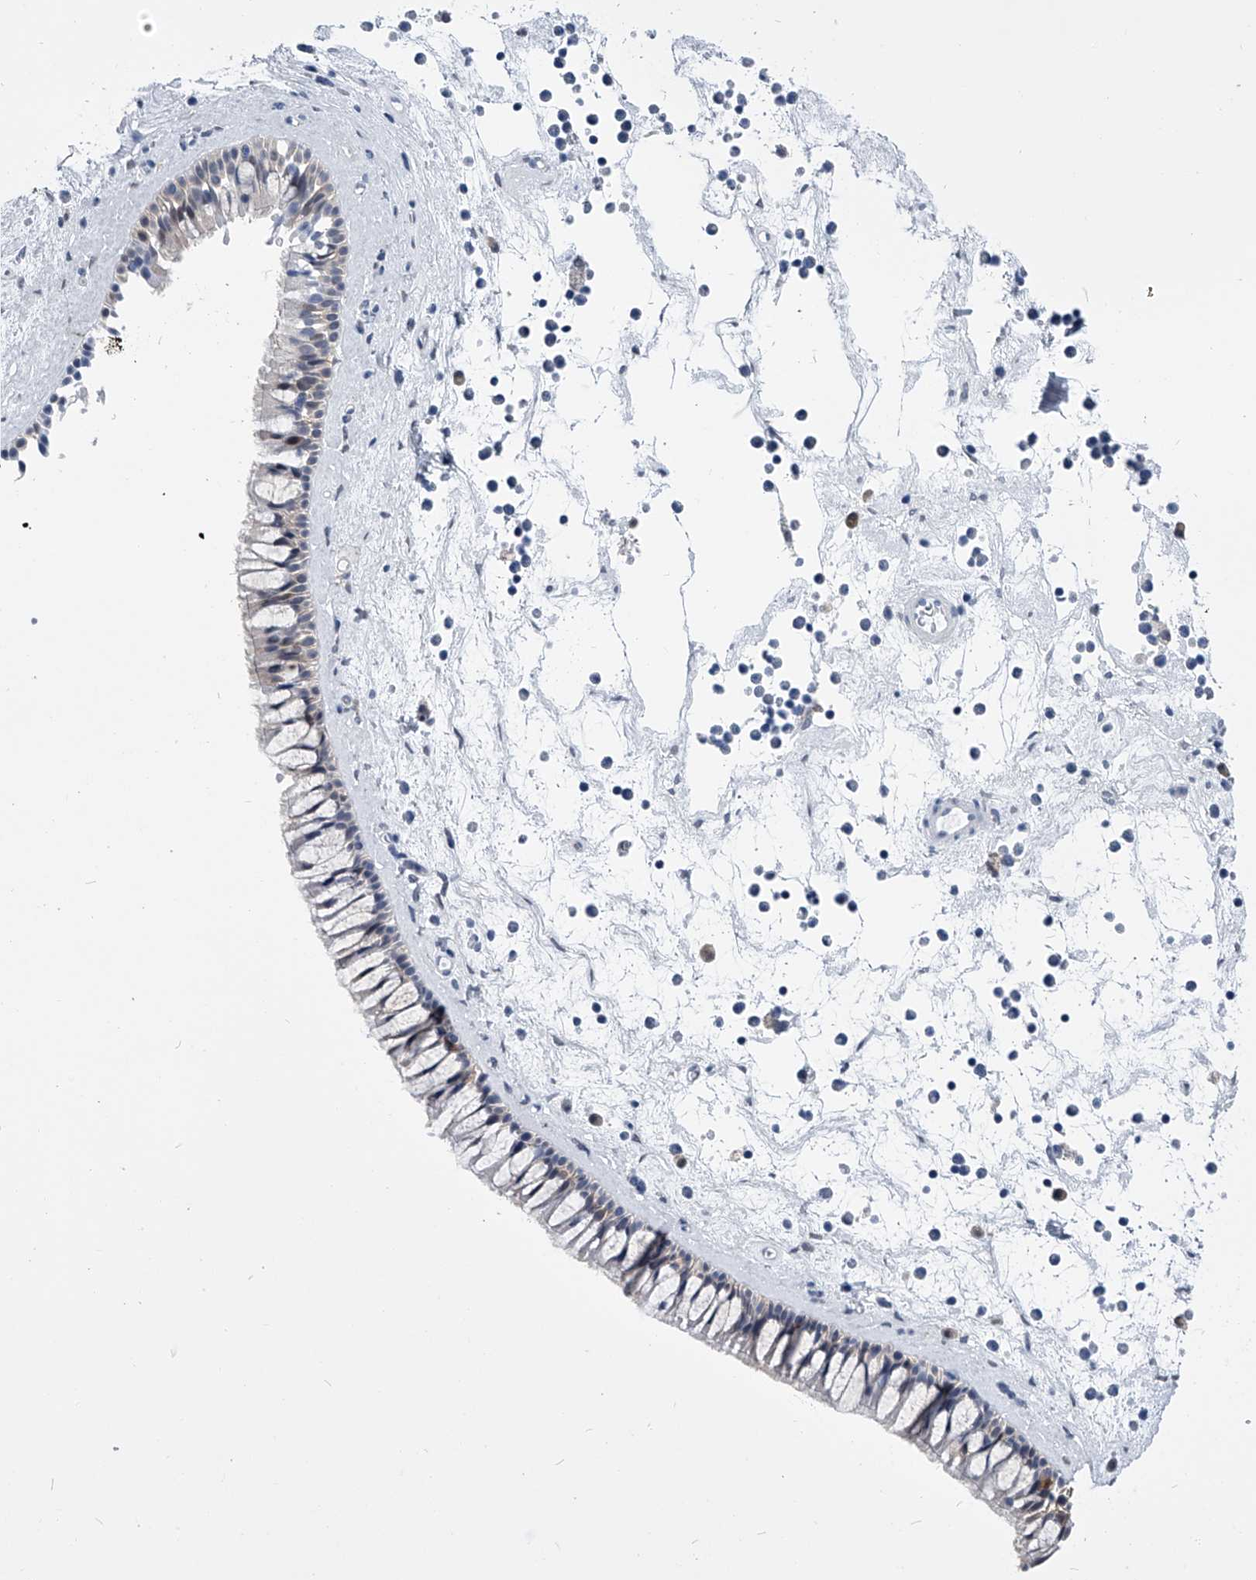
{"staining": {"intensity": "negative", "quantity": "none", "location": "none"}, "tissue": "nasopharynx", "cell_type": "Respiratory epithelial cells", "image_type": "normal", "snomed": [{"axis": "morphology", "description": "Normal tissue, NOS"}, {"axis": "topography", "description": "Nasopharynx"}], "caption": "Immunohistochemistry of normal human nasopharynx displays no positivity in respiratory epithelial cells.", "gene": "PDXK", "patient": {"sex": "male", "age": 64}}